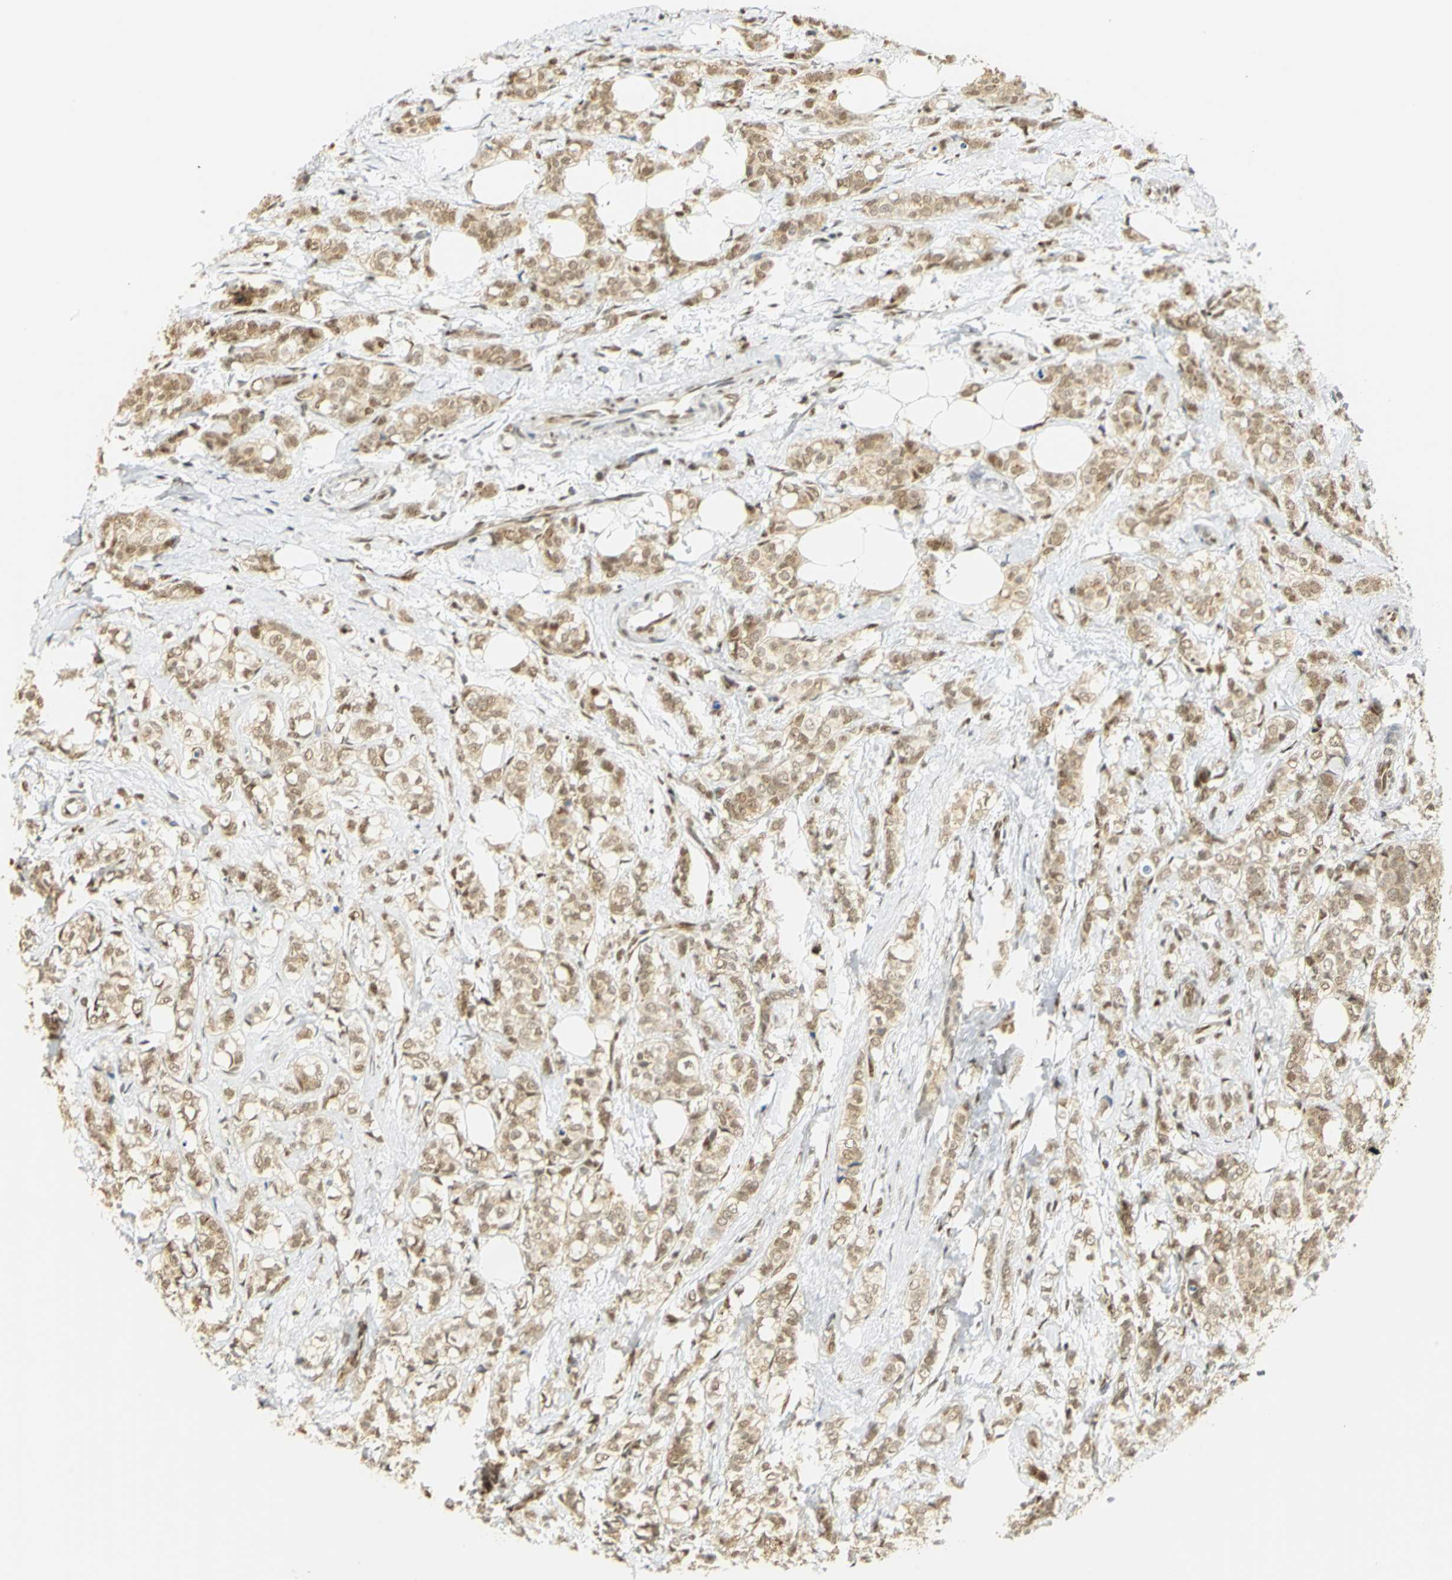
{"staining": {"intensity": "moderate", "quantity": ">75%", "location": "cytoplasmic/membranous,nuclear"}, "tissue": "breast cancer", "cell_type": "Tumor cells", "image_type": "cancer", "snomed": [{"axis": "morphology", "description": "Lobular carcinoma"}, {"axis": "topography", "description": "Breast"}], "caption": "Breast cancer (lobular carcinoma) stained with DAB (3,3'-diaminobenzidine) immunohistochemistry (IHC) demonstrates medium levels of moderate cytoplasmic/membranous and nuclear staining in about >75% of tumor cells.", "gene": "DDX5", "patient": {"sex": "female", "age": 60}}